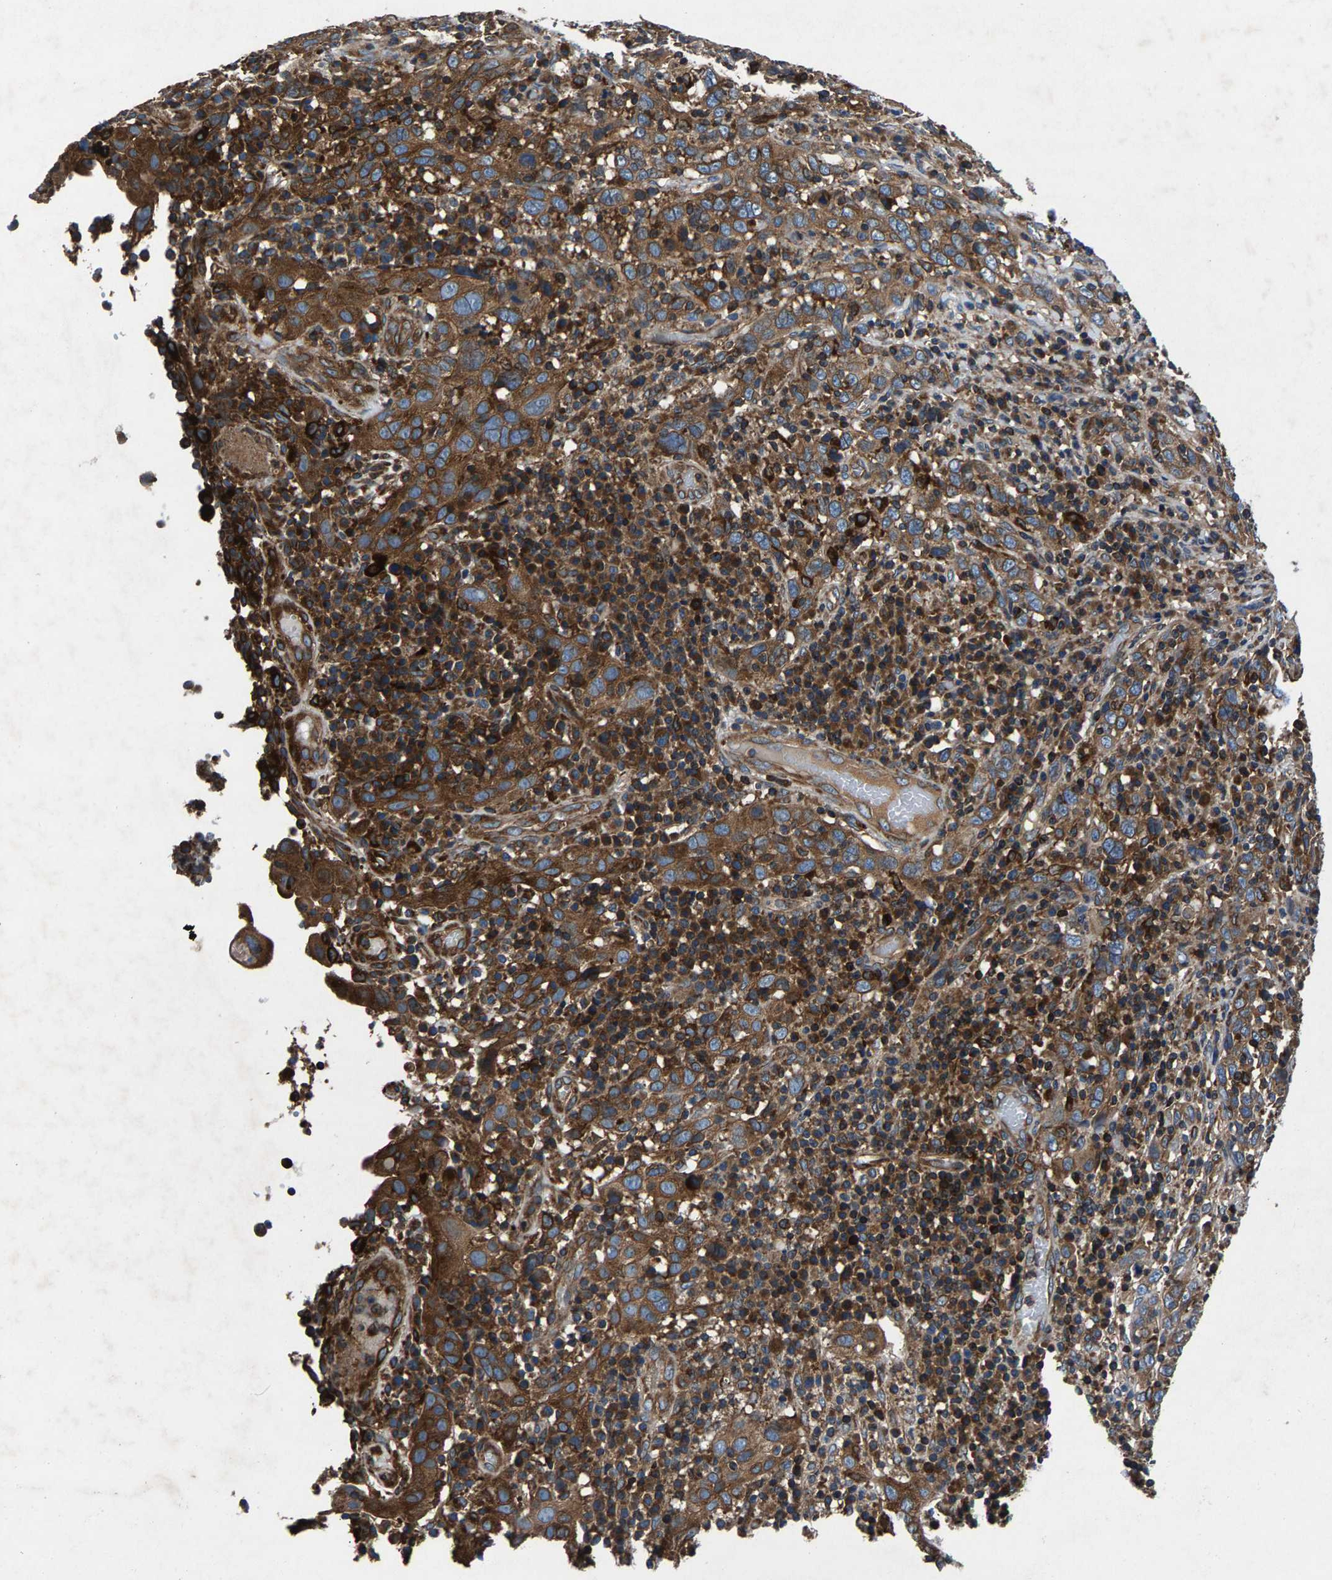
{"staining": {"intensity": "moderate", "quantity": ">75%", "location": "cytoplasmic/membranous"}, "tissue": "cervical cancer", "cell_type": "Tumor cells", "image_type": "cancer", "snomed": [{"axis": "morphology", "description": "Squamous cell carcinoma, NOS"}, {"axis": "topography", "description": "Cervix"}], "caption": "Immunohistochemical staining of human cervical cancer displays medium levels of moderate cytoplasmic/membranous protein staining in approximately >75% of tumor cells. The staining is performed using DAB (3,3'-diaminobenzidine) brown chromogen to label protein expression. The nuclei are counter-stained blue using hematoxylin.", "gene": "LPCAT1", "patient": {"sex": "female", "age": 46}}